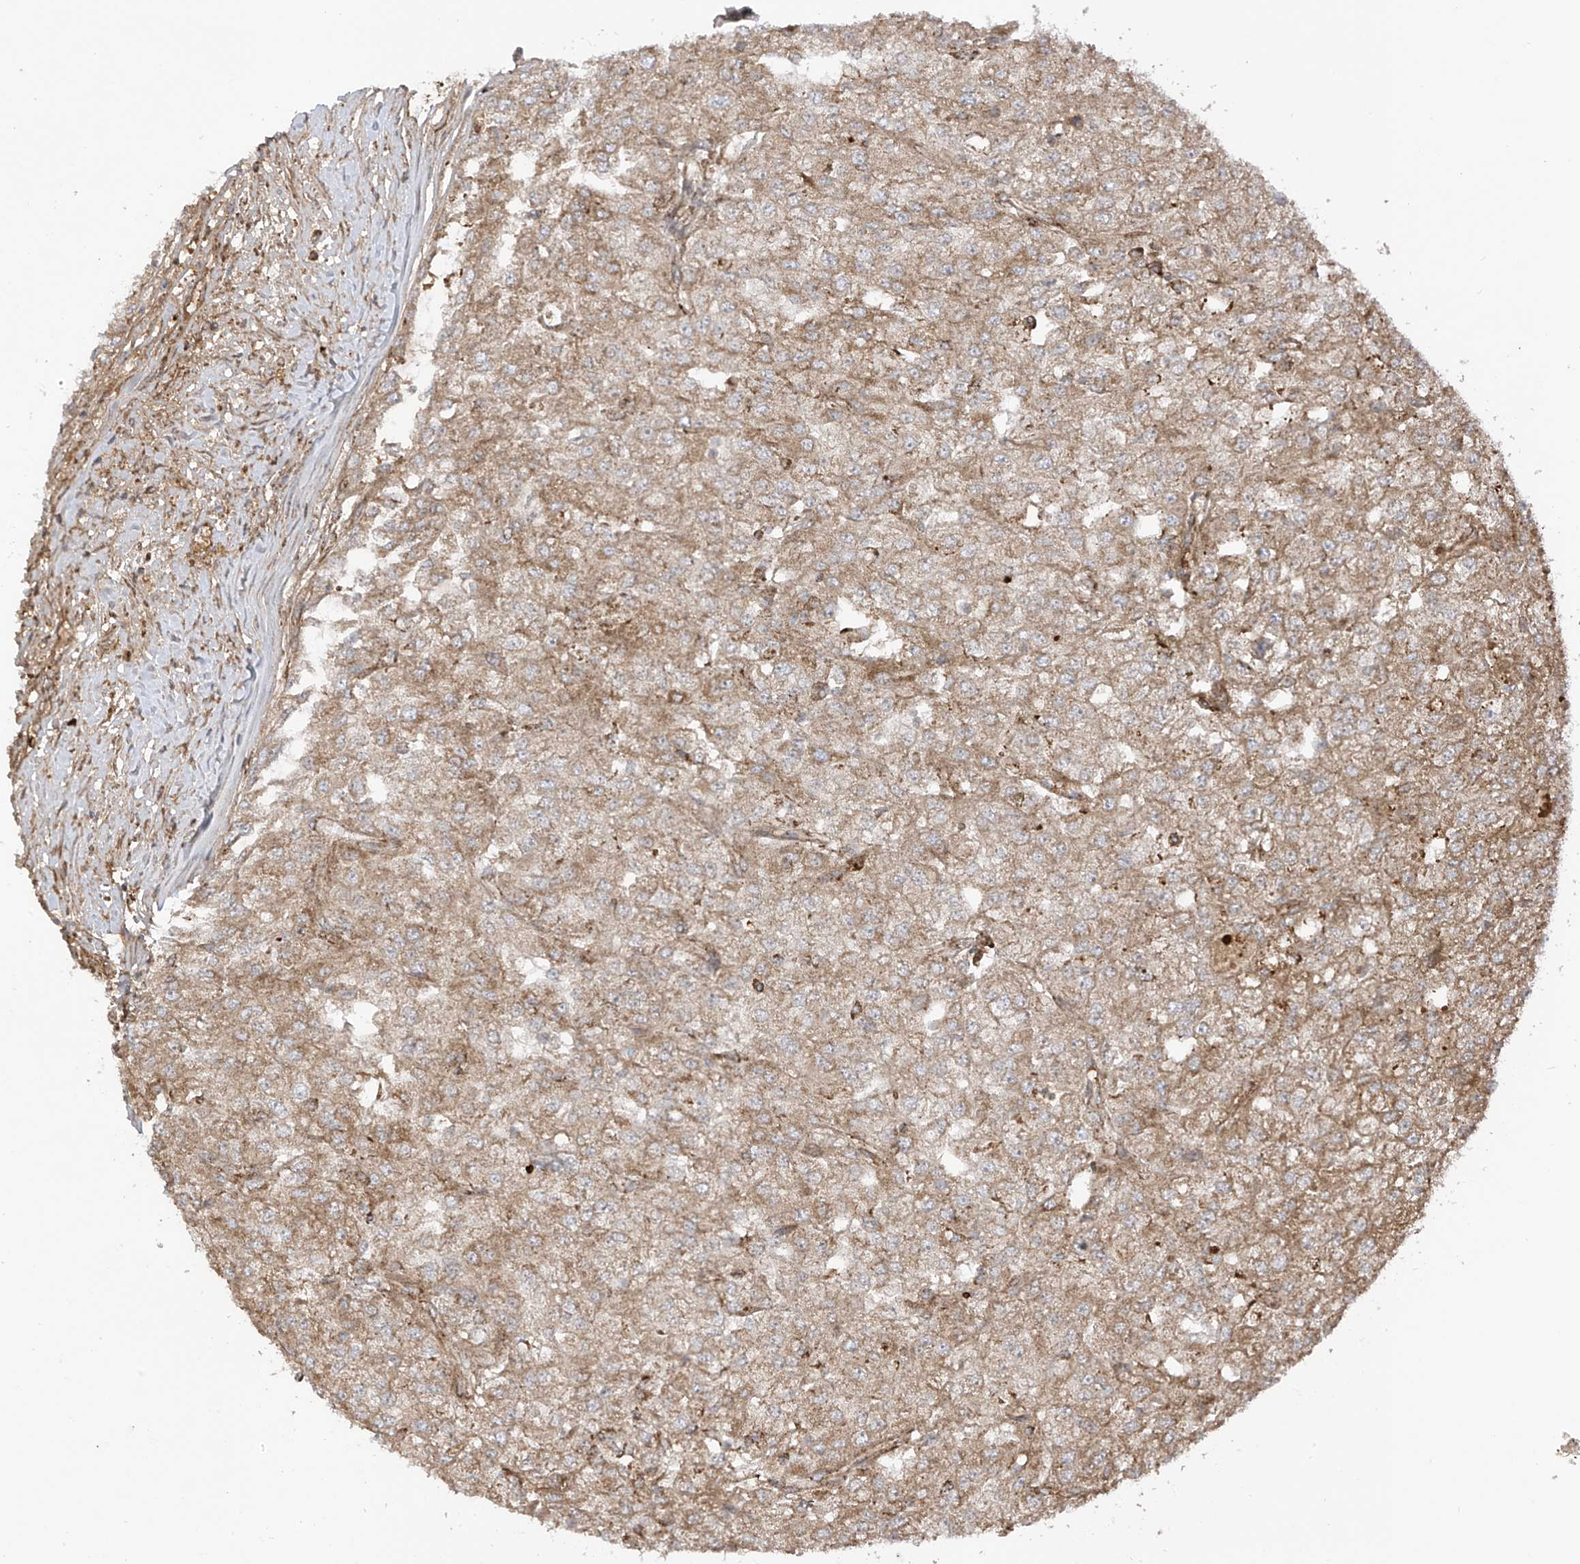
{"staining": {"intensity": "moderate", "quantity": ">75%", "location": "cytoplasmic/membranous"}, "tissue": "renal cancer", "cell_type": "Tumor cells", "image_type": "cancer", "snomed": [{"axis": "morphology", "description": "Adenocarcinoma, NOS"}, {"axis": "topography", "description": "Kidney"}], "caption": "Protein positivity by immunohistochemistry (IHC) exhibits moderate cytoplasmic/membranous expression in about >75% of tumor cells in renal adenocarcinoma. Nuclei are stained in blue.", "gene": "REPS1", "patient": {"sex": "female", "age": 54}}